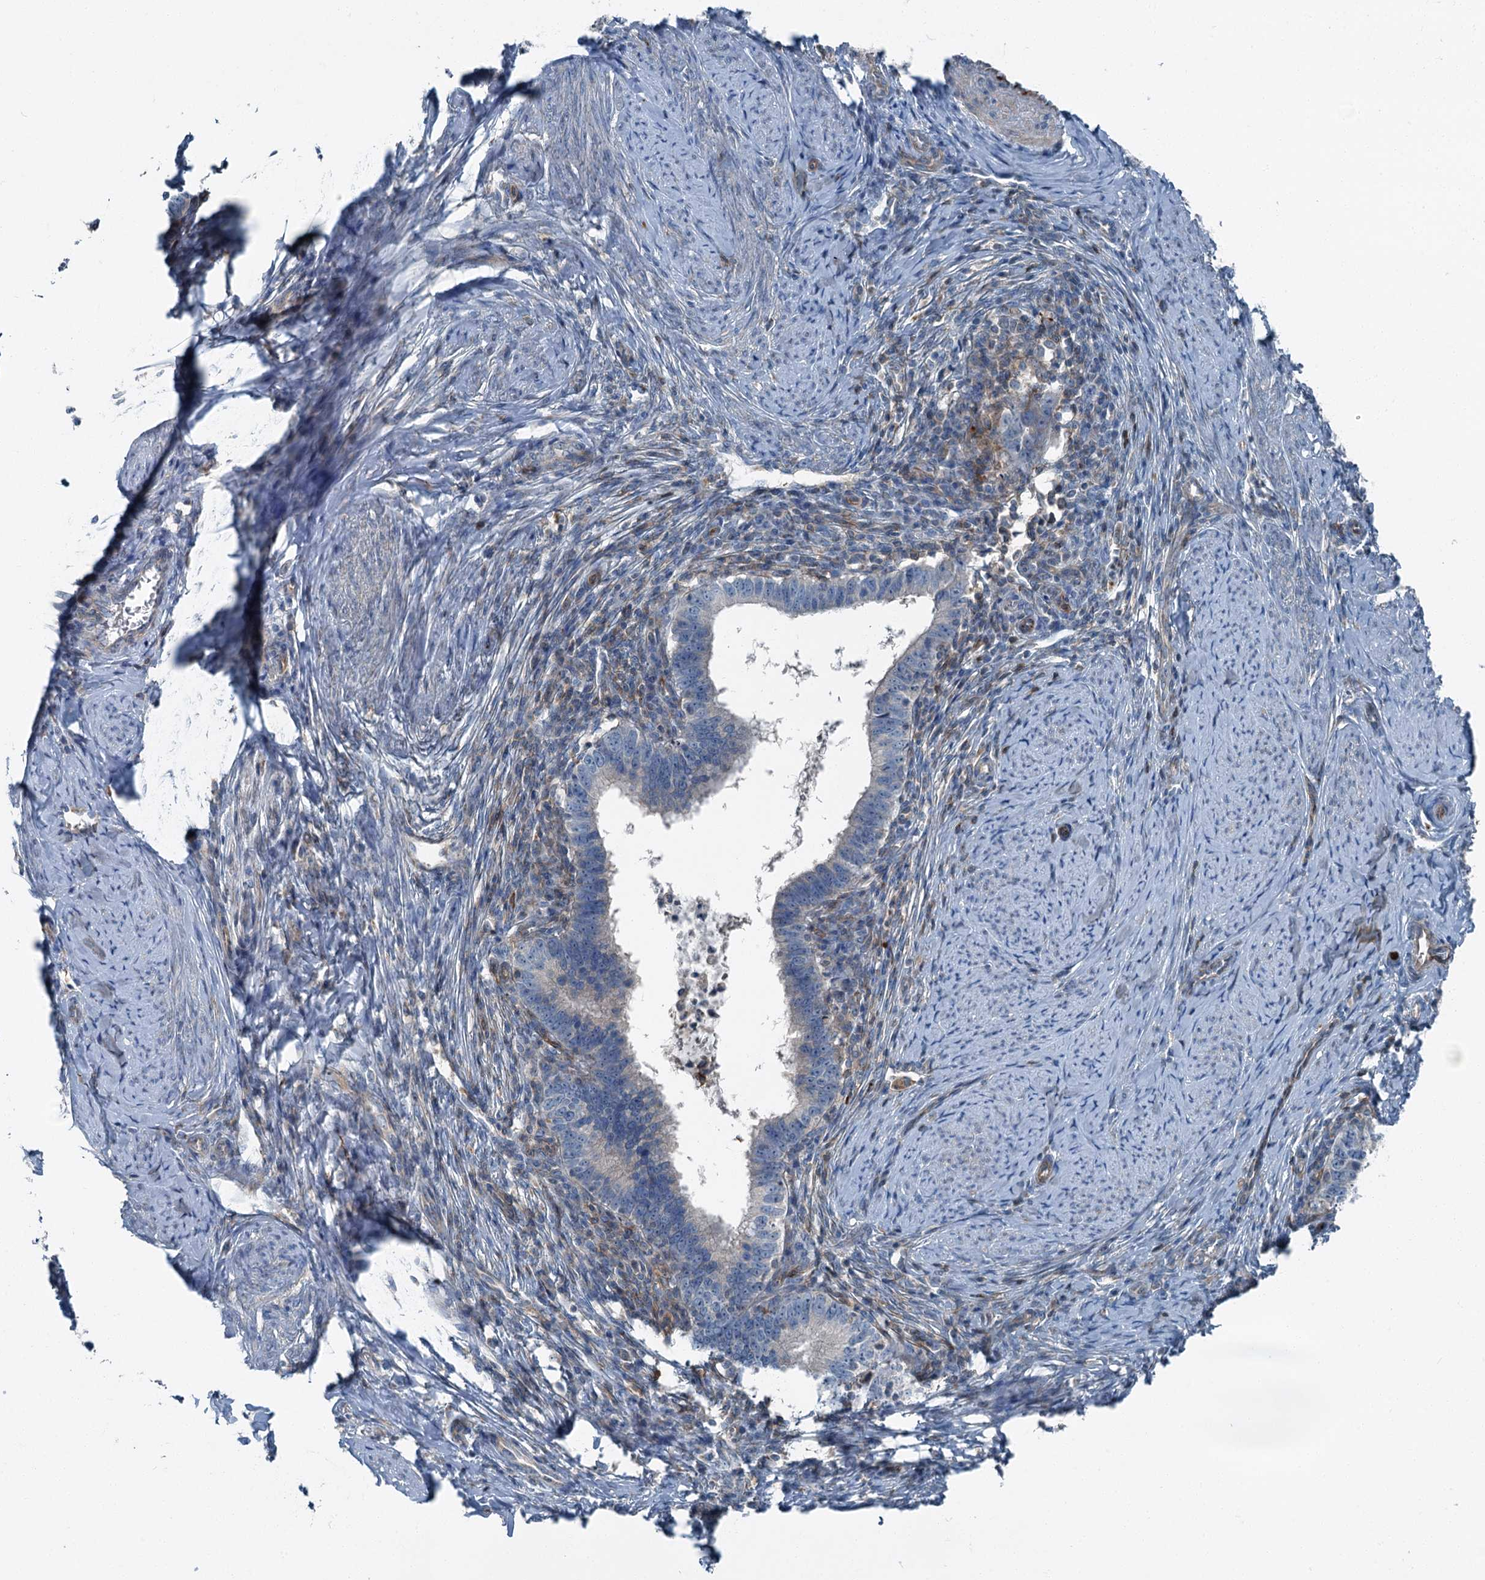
{"staining": {"intensity": "negative", "quantity": "none", "location": "none"}, "tissue": "cervical cancer", "cell_type": "Tumor cells", "image_type": "cancer", "snomed": [{"axis": "morphology", "description": "Adenocarcinoma, NOS"}, {"axis": "topography", "description": "Cervix"}], "caption": "The micrograph demonstrates no significant staining in tumor cells of cervical cancer.", "gene": "AXL", "patient": {"sex": "female", "age": 36}}